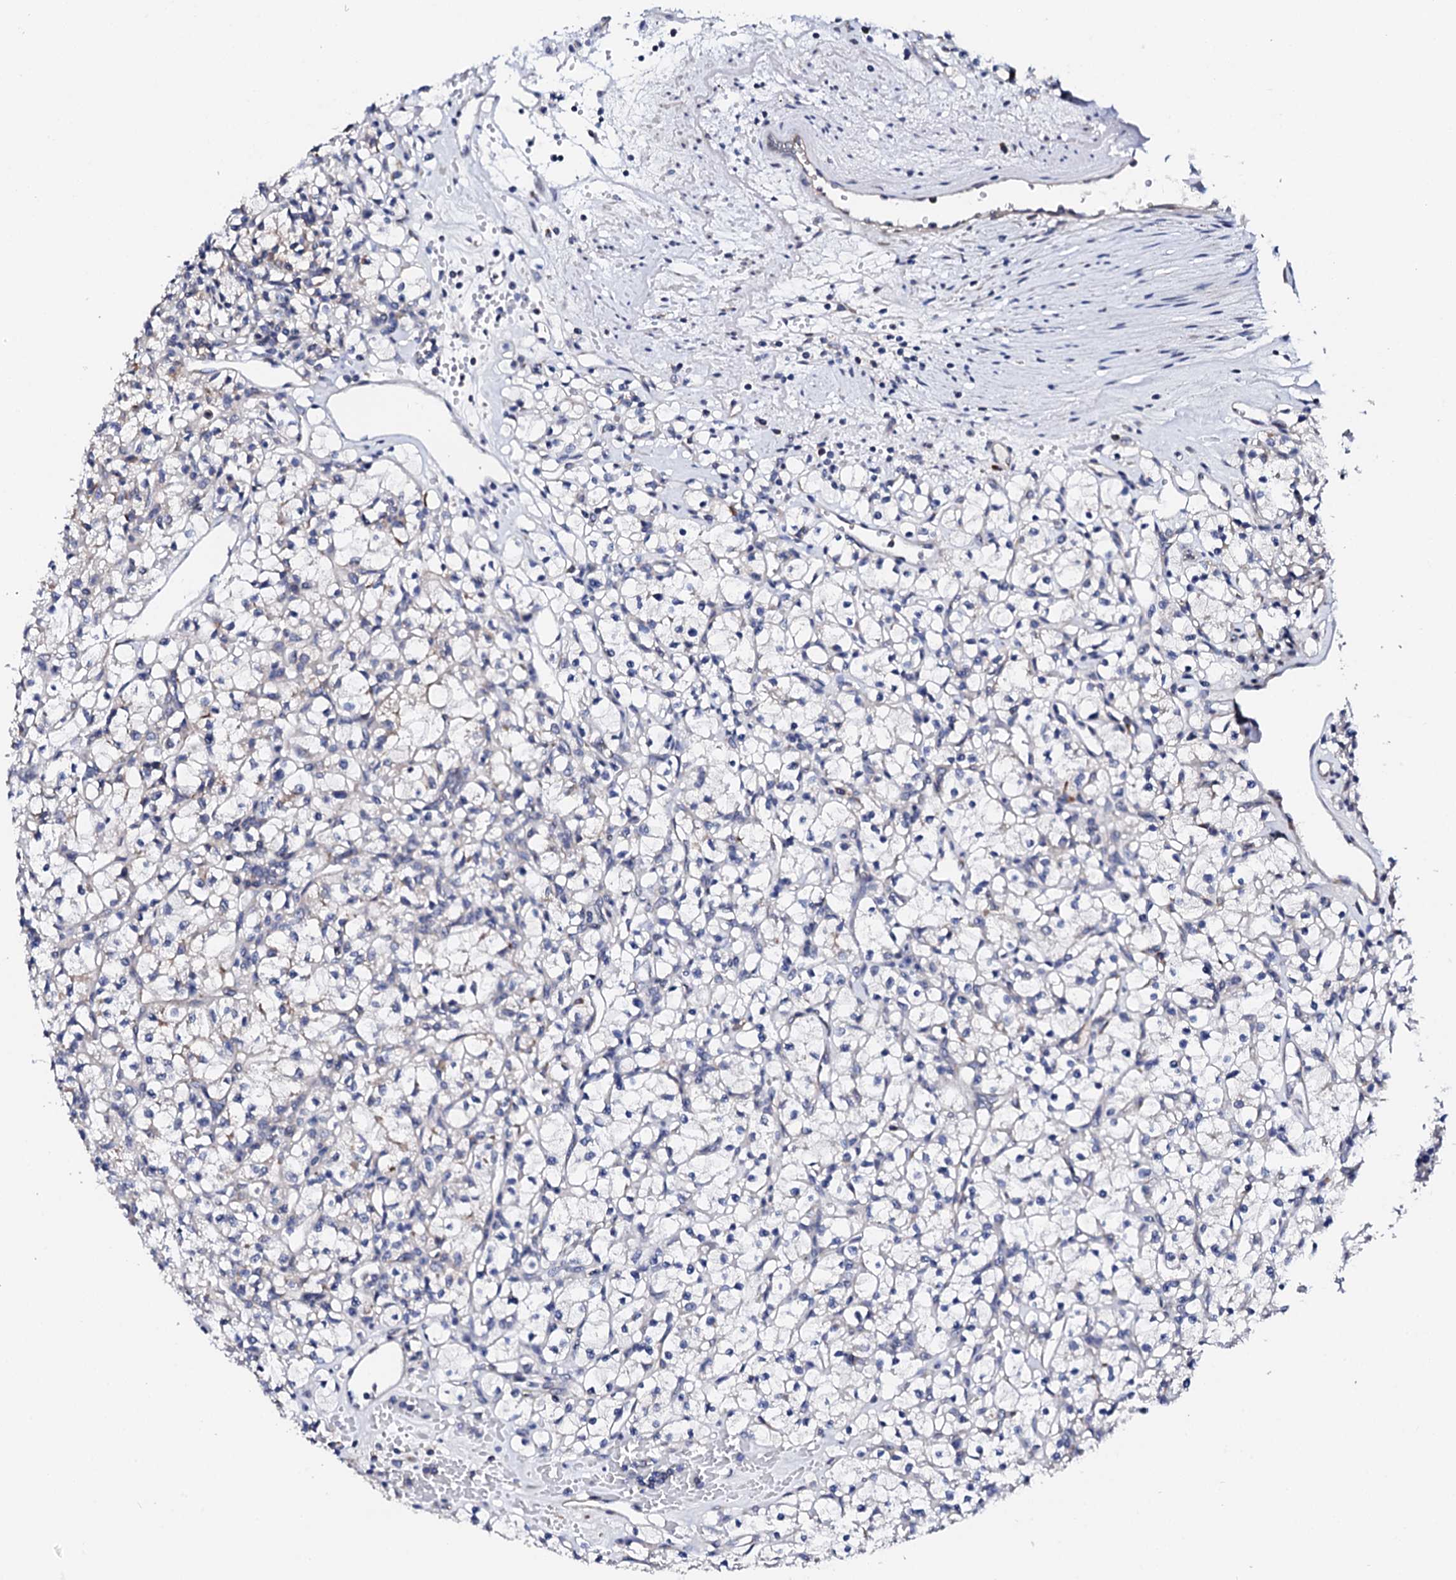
{"staining": {"intensity": "negative", "quantity": "none", "location": "none"}, "tissue": "renal cancer", "cell_type": "Tumor cells", "image_type": "cancer", "snomed": [{"axis": "morphology", "description": "Adenocarcinoma, NOS"}, {"axis": "topography", "description": "Kidney"}], "caption": "Tumor cells show no significant expression in renal cancer (adenocarcinoma).", "gene": "NUP58", "patient": {"sex": "female", "age": 59}}